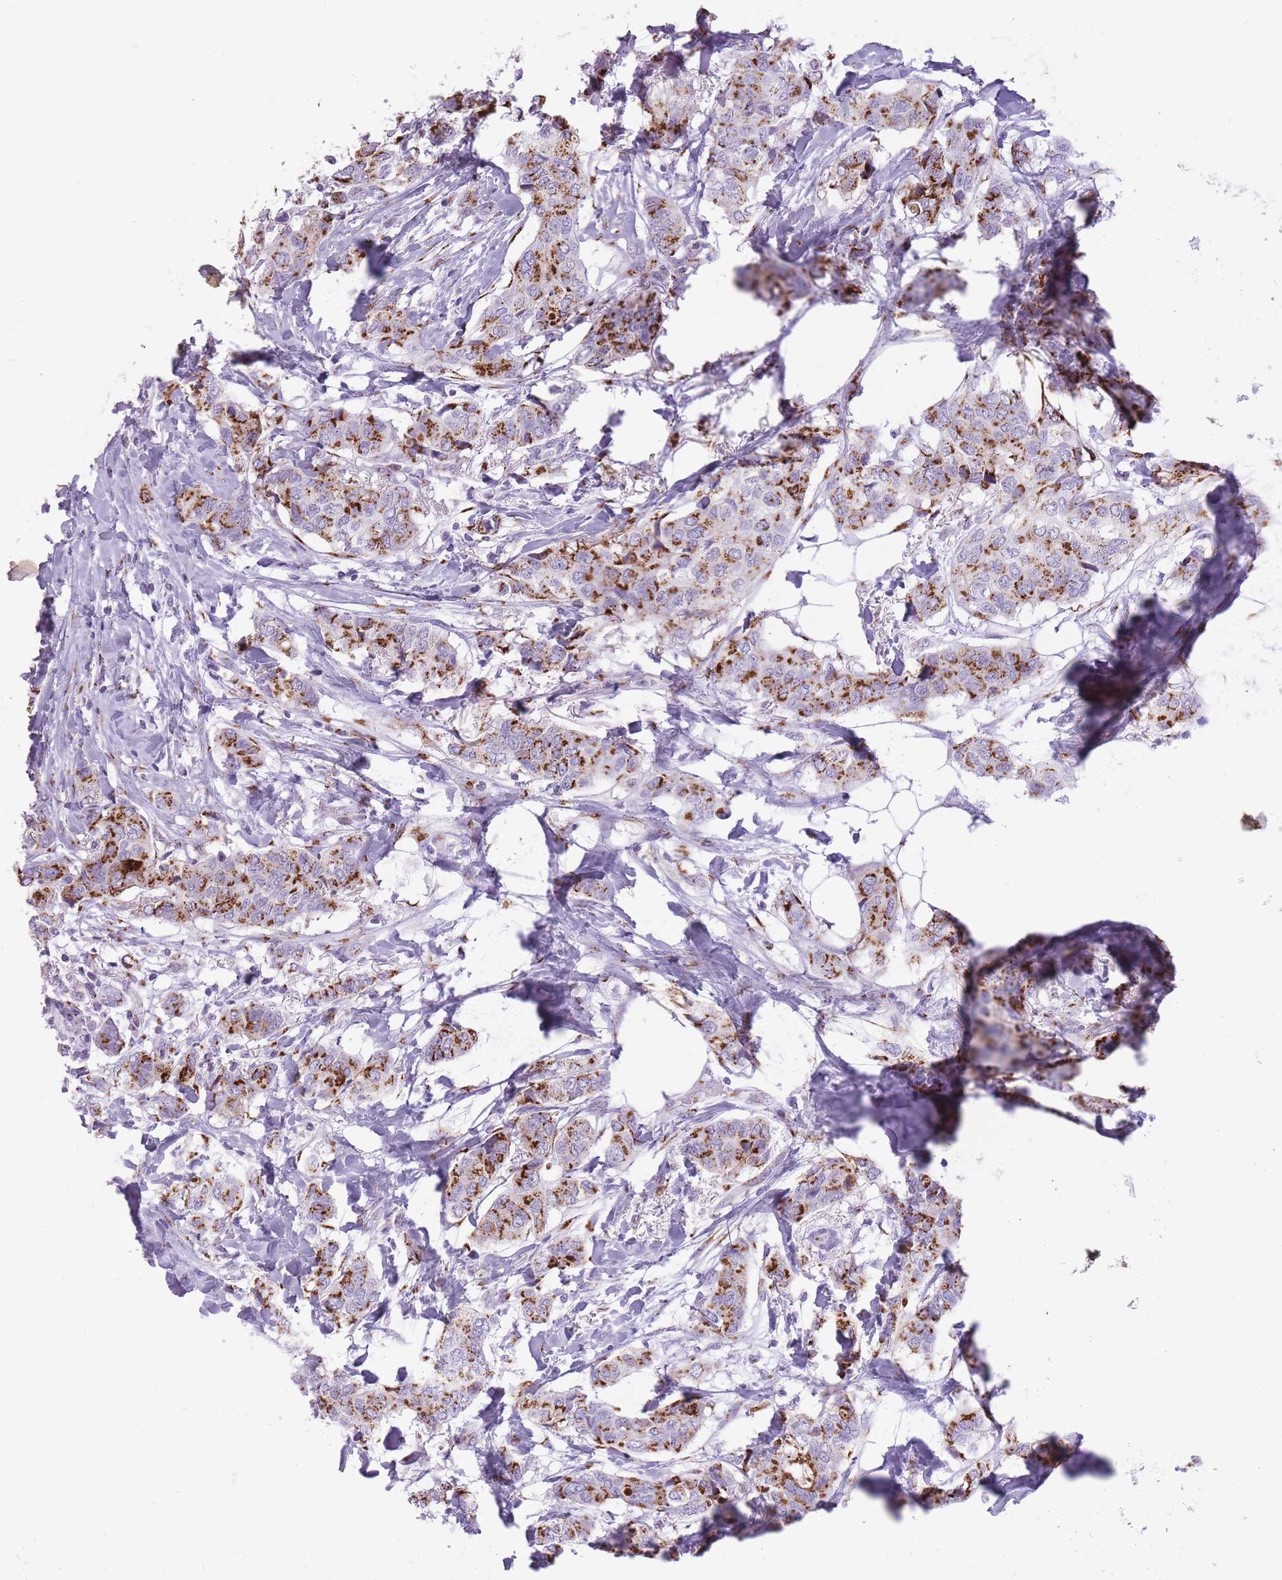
{"staining": {"intensity": "strong", "quantity": ">75%", "location": "cytoplasmic/membranous"}, "tissue": "breast cancer", "cell_type": "Tumor cells", "image_type": "cancer", "snomed": [{"axis": "morphology", "description": "Lobular carcinoma"}, {"axis": "topography", "description": "Breast"}], "caption": "Brown immunohistochemical staining in human breast cancer (lobular carcinoma) shows strong cytoplasmic/membranous staining in about >75% of tumor cells.", "gene": "B4GALT2", "patient": {"sex": "female", "age": 51}}